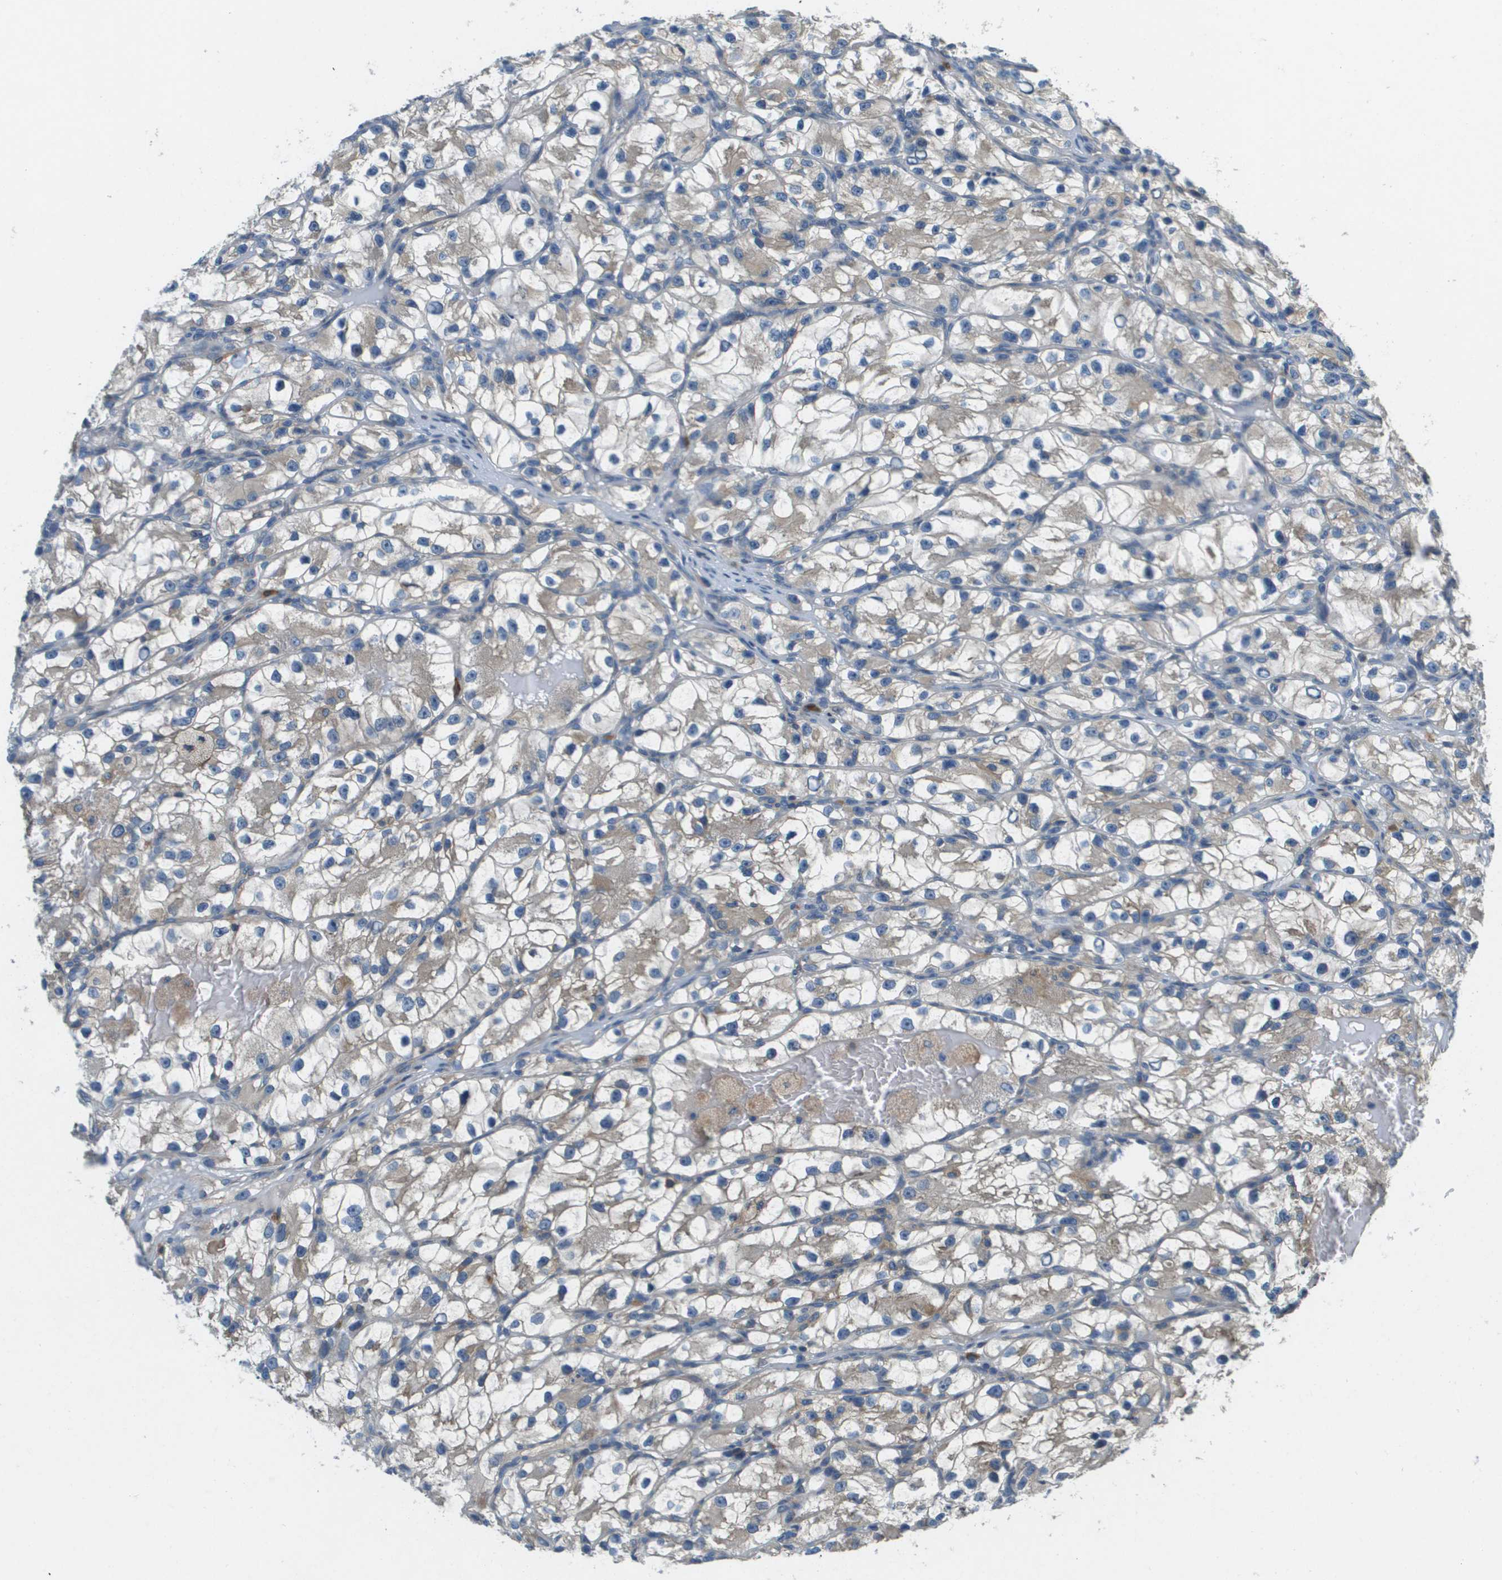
{"staining": {"intensity": "weak", "quantity": "<25%", "location": "cytoplasmic/membranous"}, "tissue": "renal cancer", "cell_type": "Tumor cells", "image_type": "cancer", "snomed": [{"axis": "morphology", "description": "Adenocarcinoma, NOS"}, {"axis": "topography", "description": "Kidney"}], "caption": "Tumor cells show no significant staining in renal cancer.", "gene": "SAMSN1", "patient": {"sex": "female", "age": 57}}